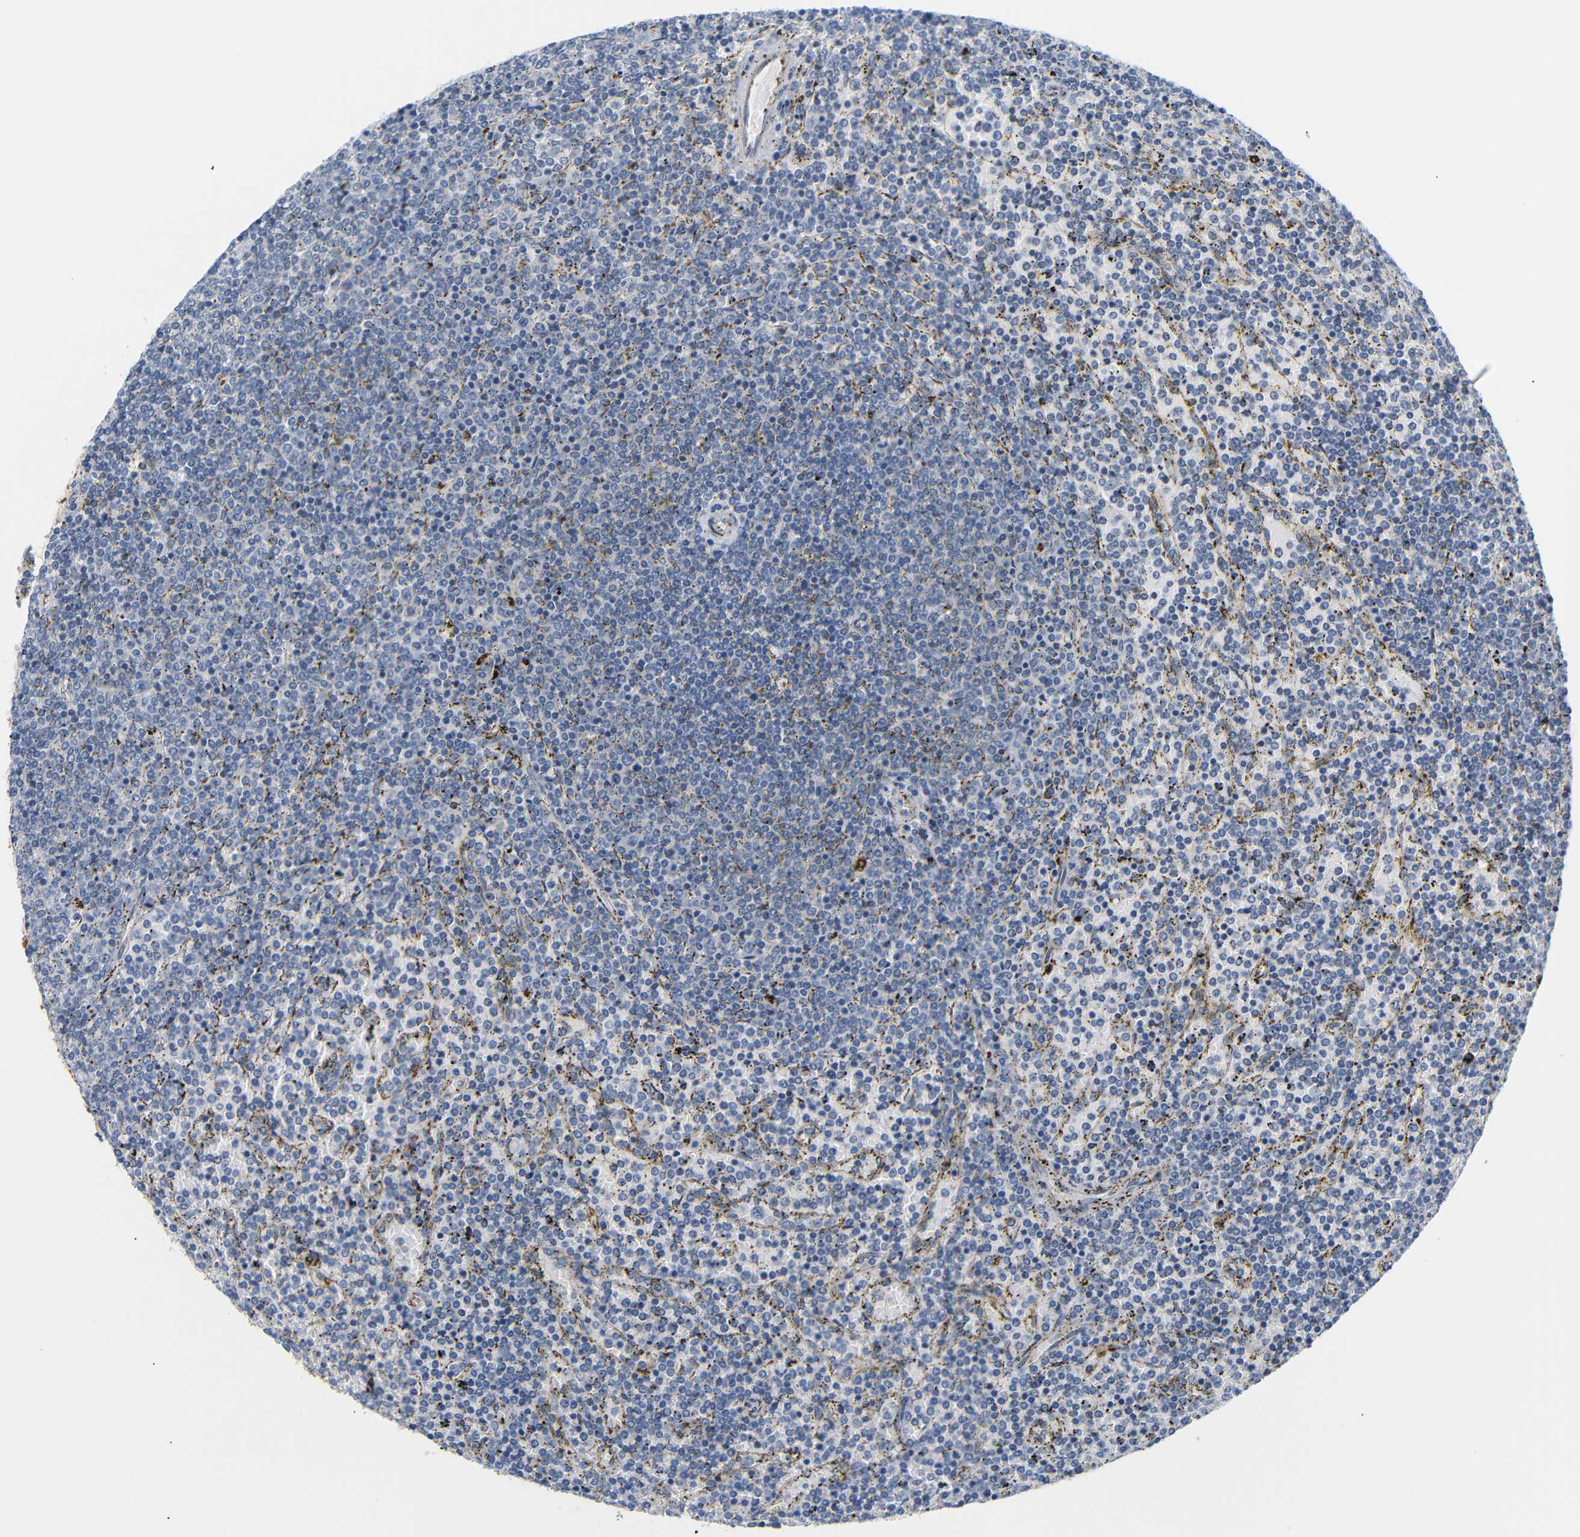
{"staining": {"intensity": "negative", "quantity": "none", "location": "none"}, "tissue": "lymphoma", "cell_type": "Tumor cells", "image_type": "cancer", "snomed": [{"axis": "morphology", "description": "Malignant lymphoma, non-Hodgkin's type, Low grade"}, {"axis": "topography", "description": "Spleen"}], "caption": "Tumor cells are negative for brown protein staining in lymphoma.", "gene": "STMN3", "patient": {"sex": "female", "age": 77}}